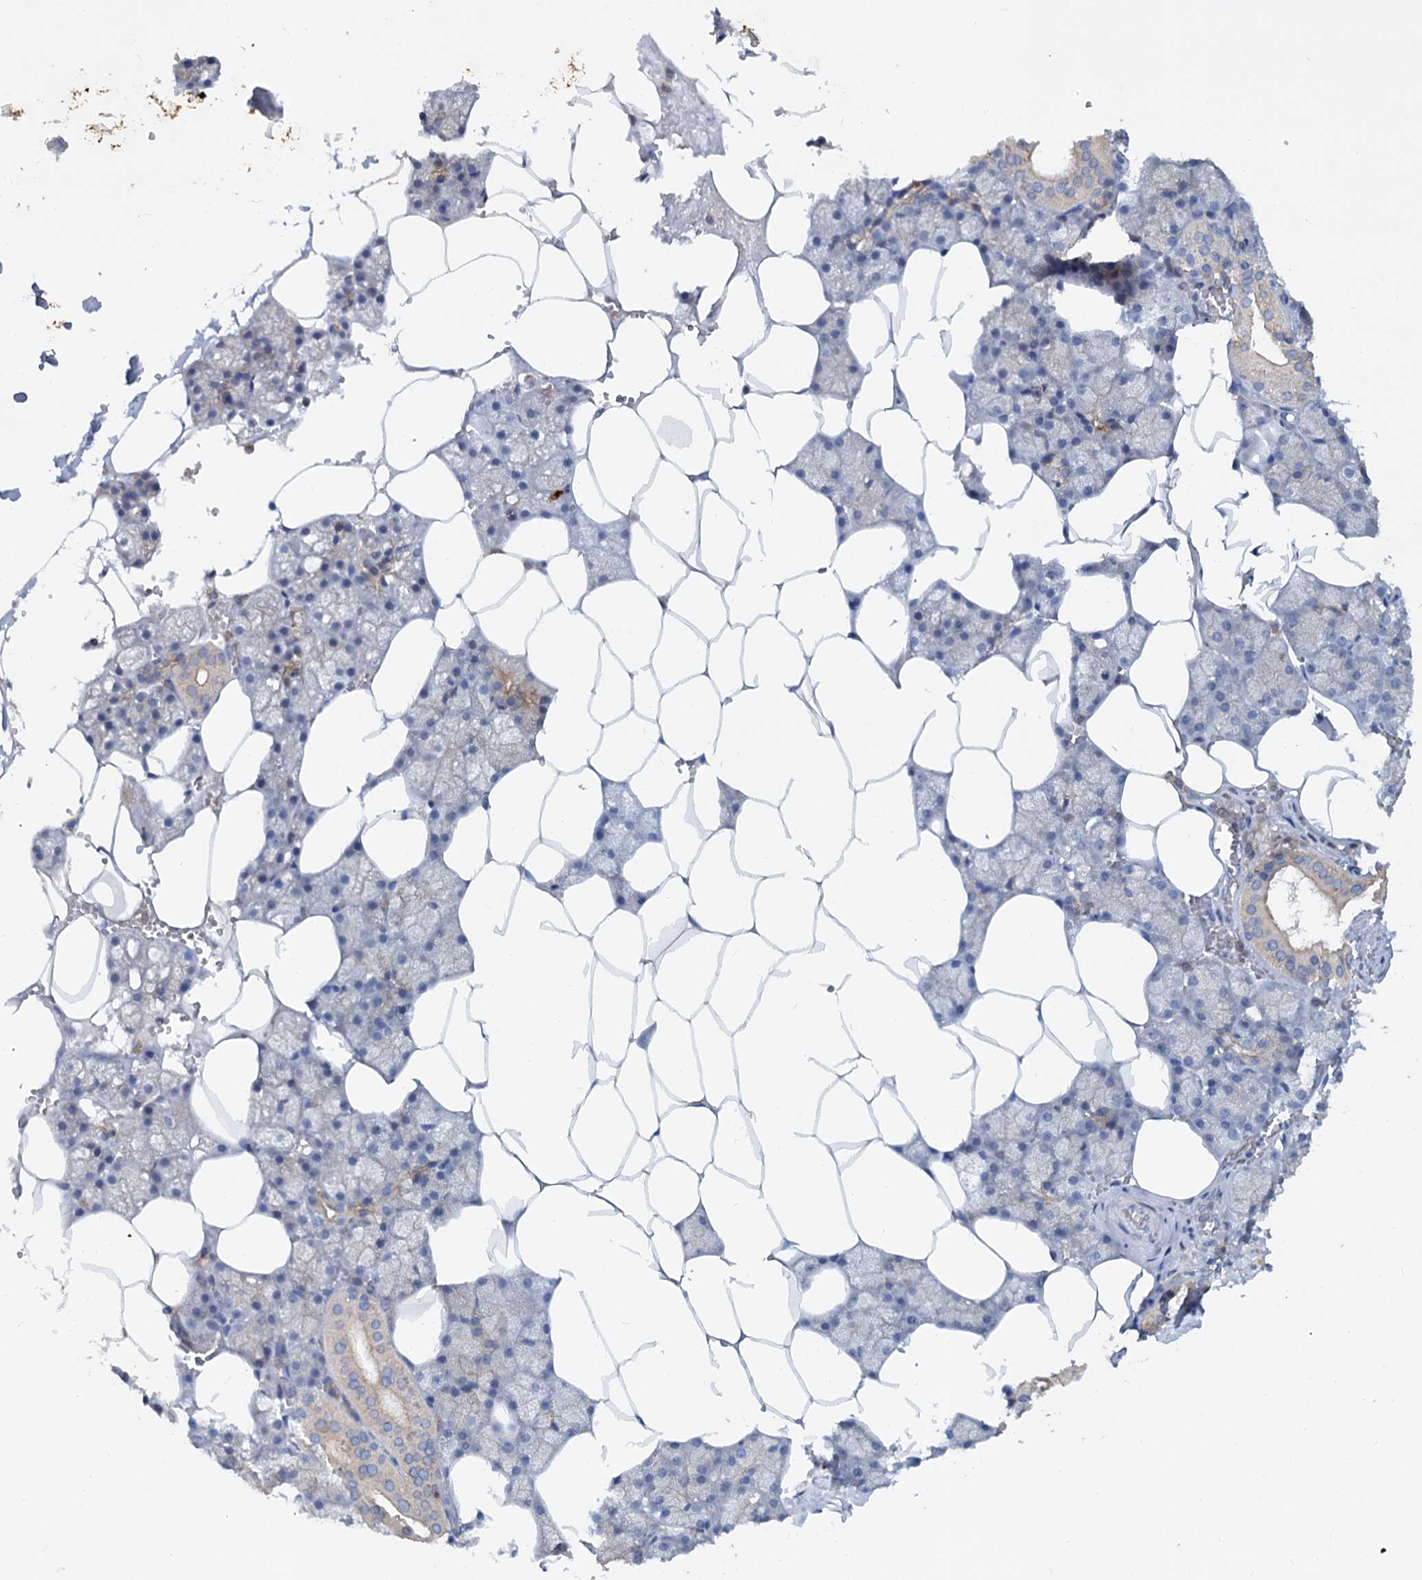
{"staining": {"intensity": "moderate", "quantity": "25%-75%", "location": "cytoplasmic/membranous"}, "tissue": "salivary gland", "cell_type": "Glandular cells", "image_type": "normal", "snomed": [{"axis": "morphology", "description": "Normal tissue, NOS"}, {"axis": "topography", "description": "Salivary gland"}], "caption": "This histopathology image reveals immunohistochemistry staining of benign salivary gland, with medium moderate cytoplasmic/membranous positivity in about 25%-75% of glandular cells.", "gene": "LRCH4", "patient": {"sex": "male", "age": 62}}